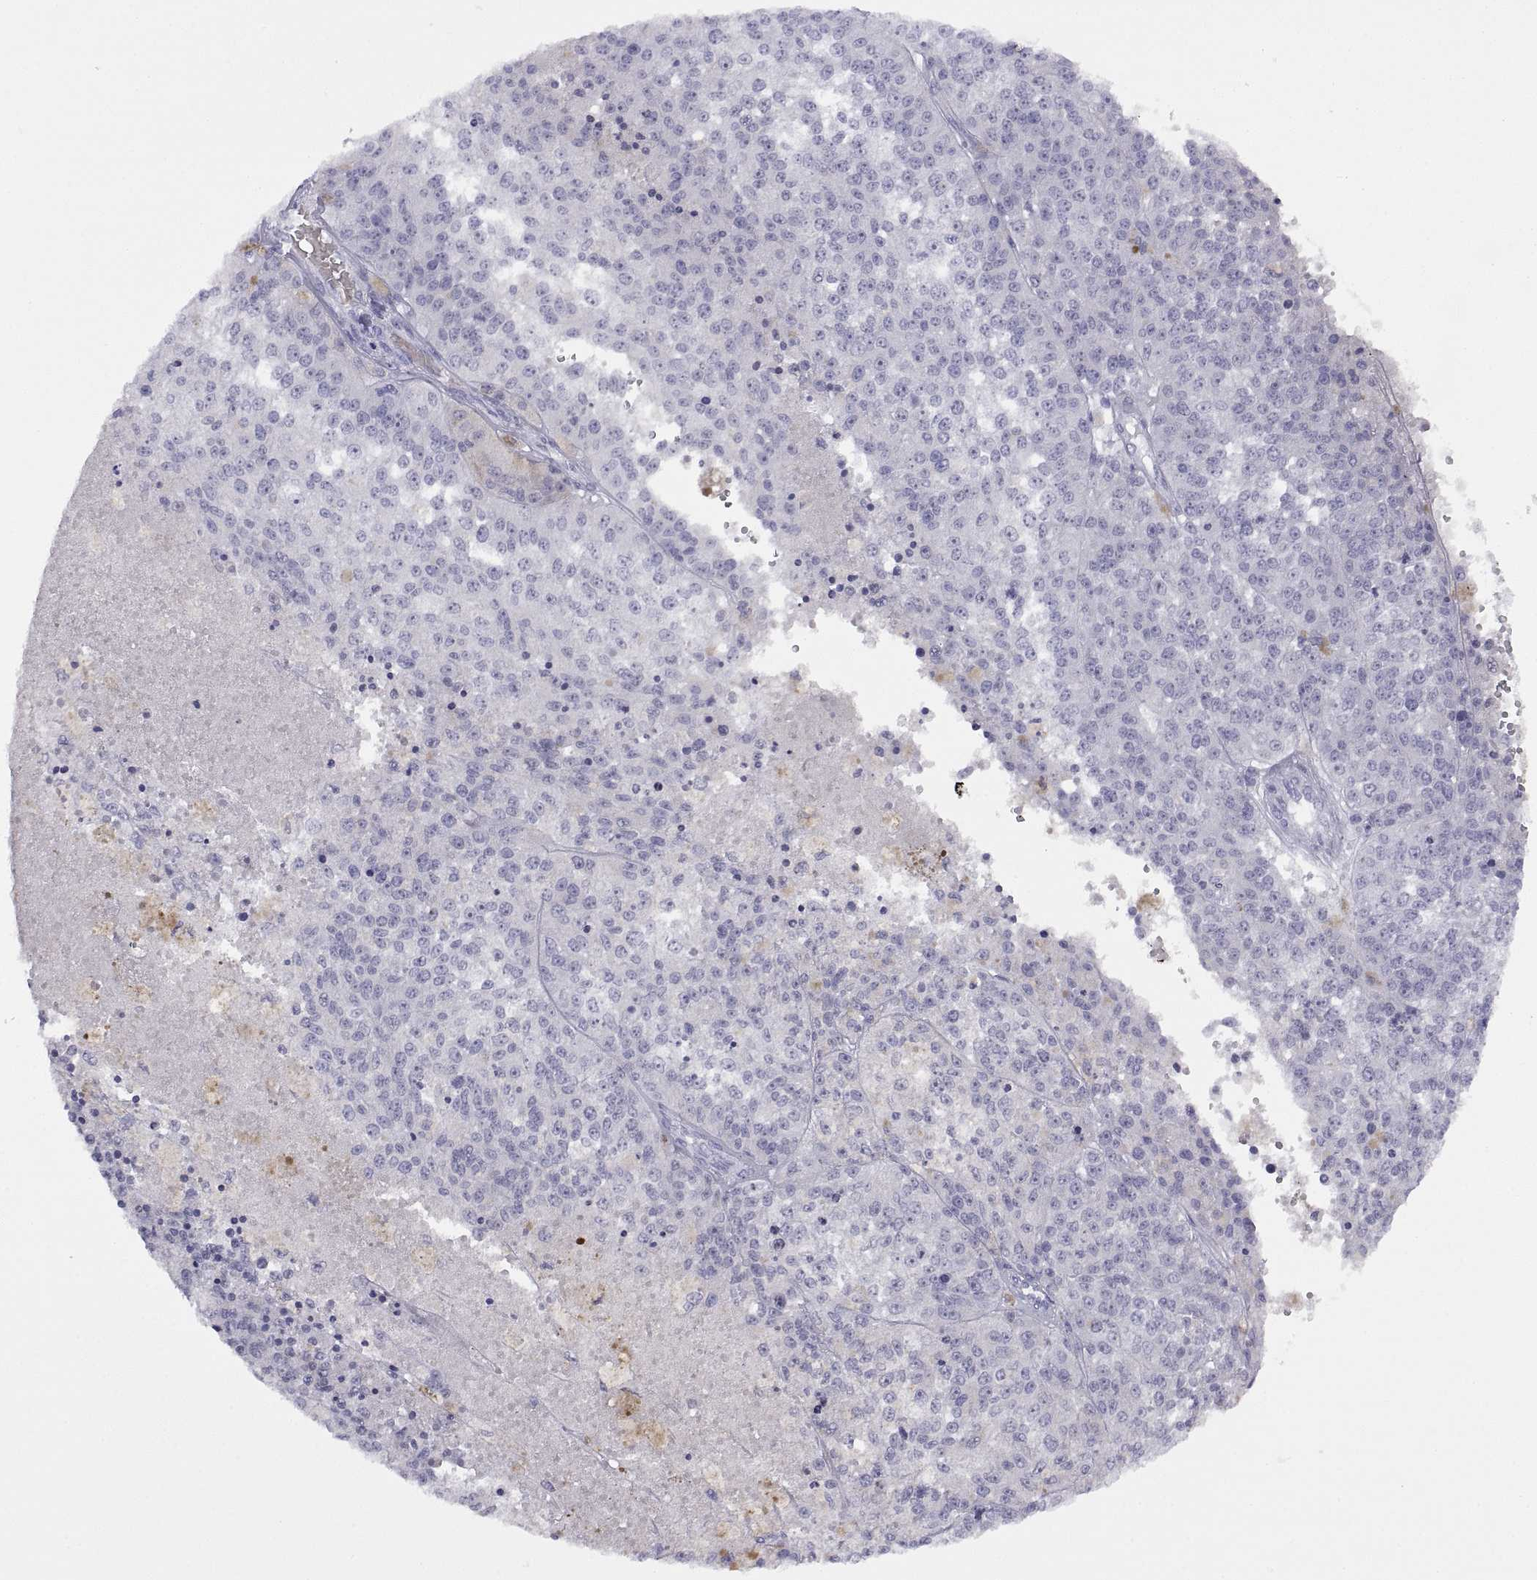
{"staining": {"intensity": "negative", "quantity": "none", "location": "none"}, "tissue": "melanoma", "cell_type": "Tumor cells", "image_type": "cancer", "snomed": [{"axis": "morphology", "description": "Malignant melanoma, Metastatic site"}, {"axis": "topography", "description": "Lymph node"}], "caption": "A histopathology image of malignant melanoma (metastatic site) stained for a protein shows no brown staining in tumor cells.", "gene": "VSX2", "patient": {"sex": "female", "age": 64}}